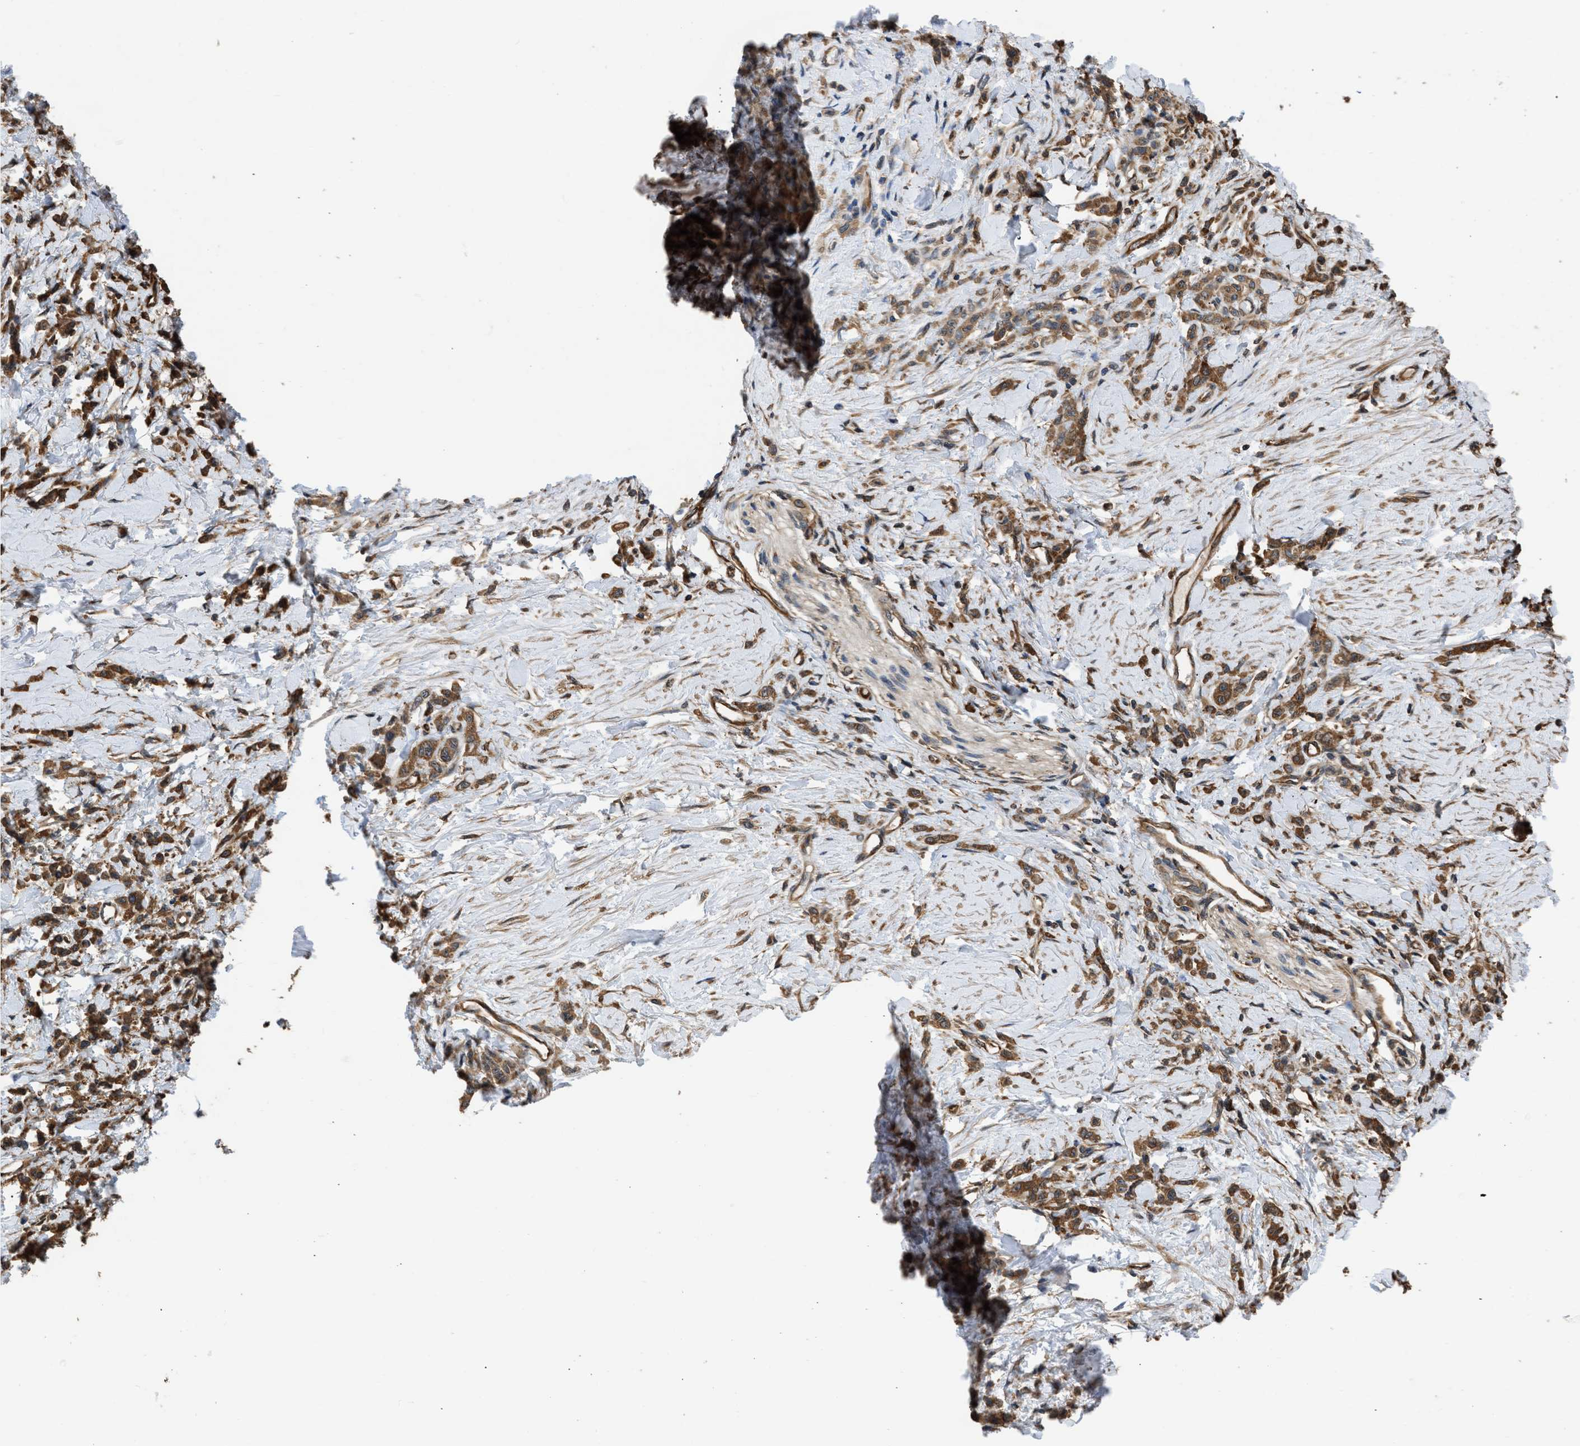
{"staining": {"intensity": "strong", "quantity": ">75%", "location": "cytoplasmic/membranous"}, "tissue": "stomach cancer", "cell_type": "Tumor cells", "image_type": "cancer", "snomed": [{"axis": "morphology", "description": "Normal tissue, NOS"}, {"axis": "morphology", "description": "Adenocarcinoma, NOS"}, {"axis": "topography", "description": "Stomach"}], "caption": "Human stomach cancer (adenocarcinoma) stained for a protein (brown) demonstrates strong cytoplasmic/membranous positive positivity in approximately >75% of tumor cells.", "gene": "SLC36A4", "patient": {"sex": "male", "age": 82}}